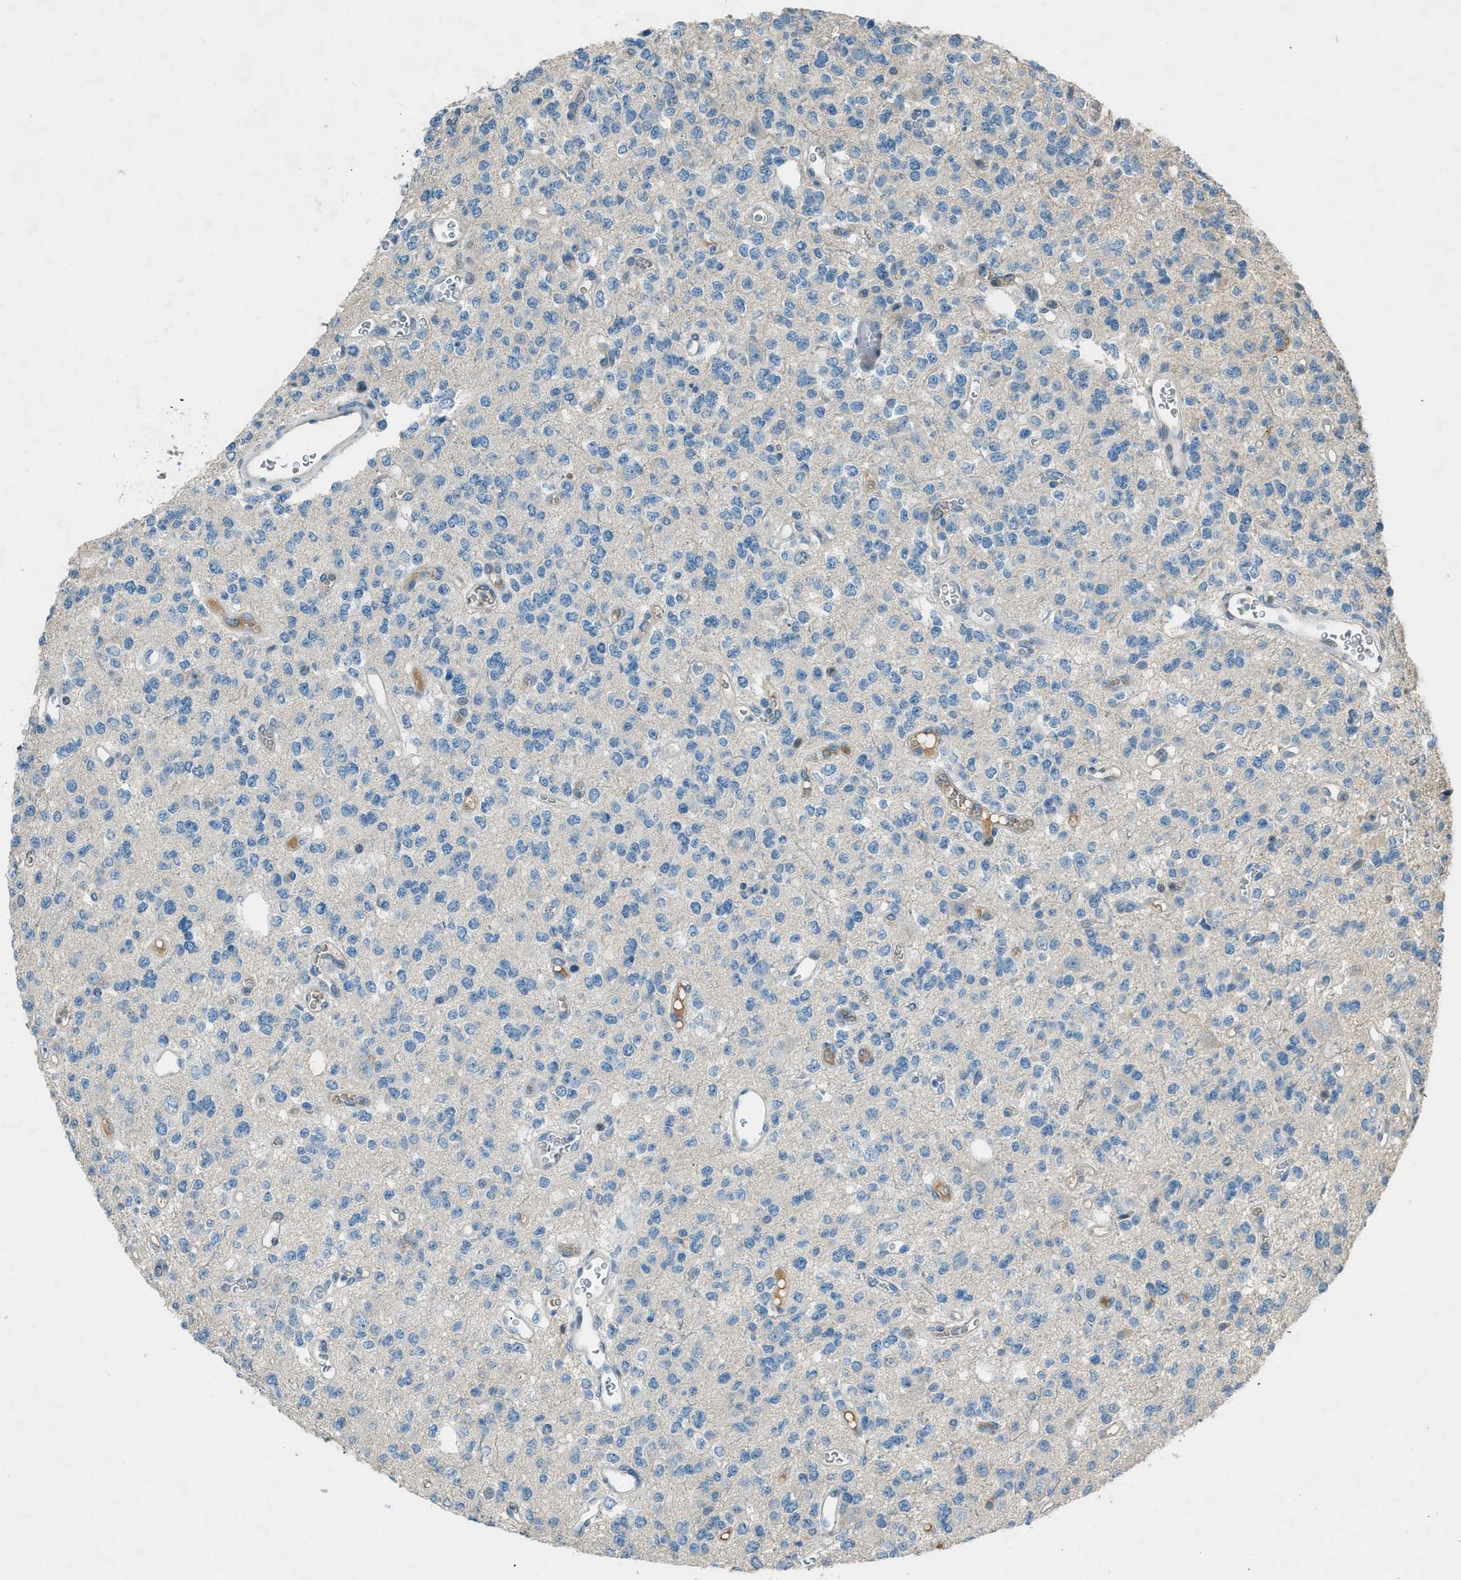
{"staining": {"intensity": "negative", "quantity": "none", "location": "none"}, "tissue": "glioma", "cell_type": "Tumor cells", "image_type": "cancer", "snomed": [{"axis": "morphology", "description": "Glioma, malignant, Low grade"}, {"axis": "topography", "description": "Brain"}], "caption": "A high-resolution image shows immunohistochemistry (IHC) staining of malignant glioma (low-grade), which demonstrates no significant expression in tumor cells. (Immunohistochemistry (ihc), brightfield microscopy, high magnification).", "gene": "FBLN2", "patient": {"sex": "male", "age": 38}}